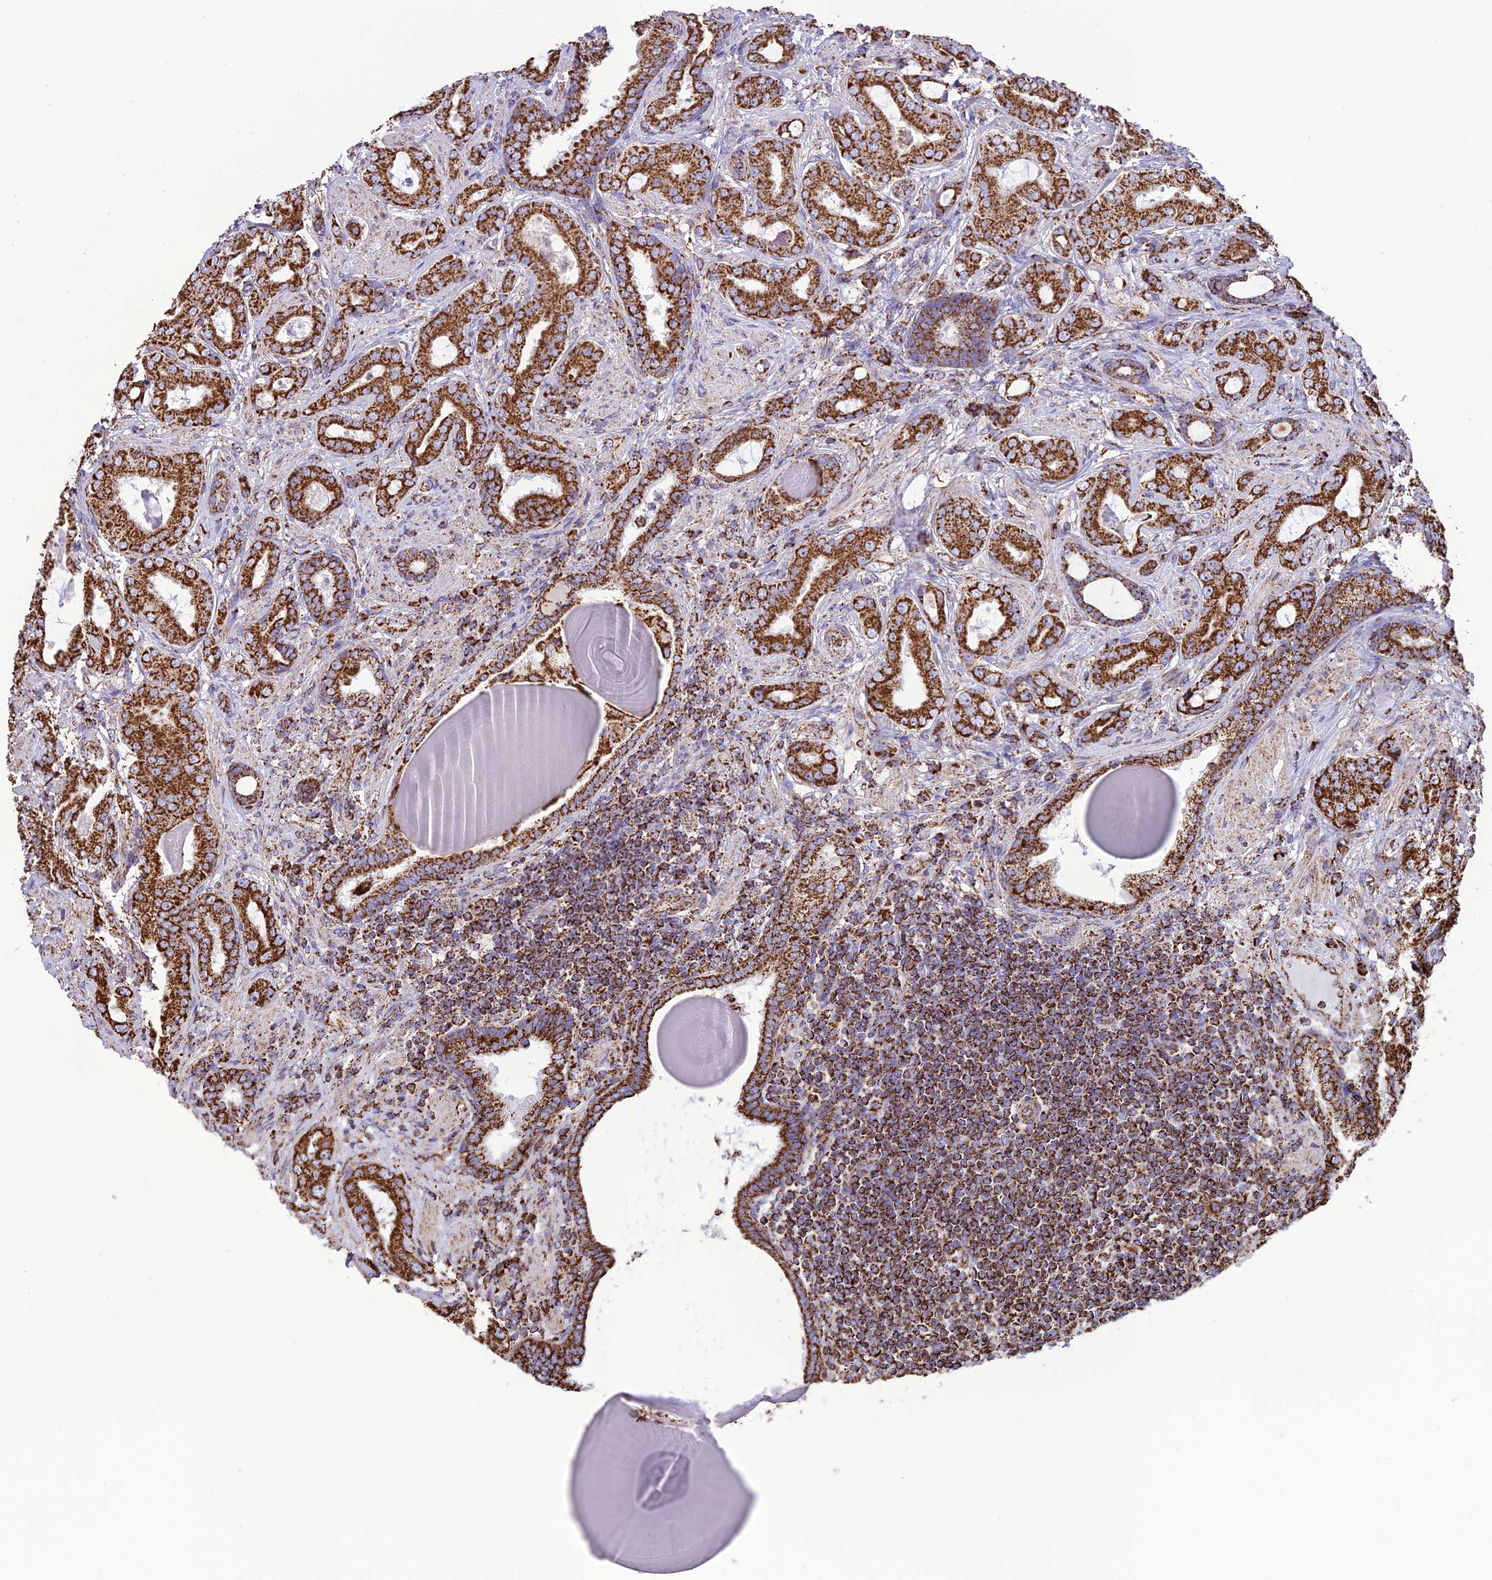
{"staining": {"intensity": "strong", "quantity": ">75%", "location": "cytoplasmic/membranous"}, "tissue": "prostate cancer", "cell_type": "Tumor cells", "image_type": "cancer", "snomed": [{"axis": "morphology", "description": "Adenocarcinoma, Low grade"}, {"axis": "topography", "description": "Prostate"}], "caption": "There is high levels of strong cytoplasmic/membranous staining in tumor cells of prostate adenocarcinoma (low-grade), as demonstrated by immunohistochemical staining (brown color).", "gene": "NDUFAF1", "patient": {"sex": "male", "age": 57}}